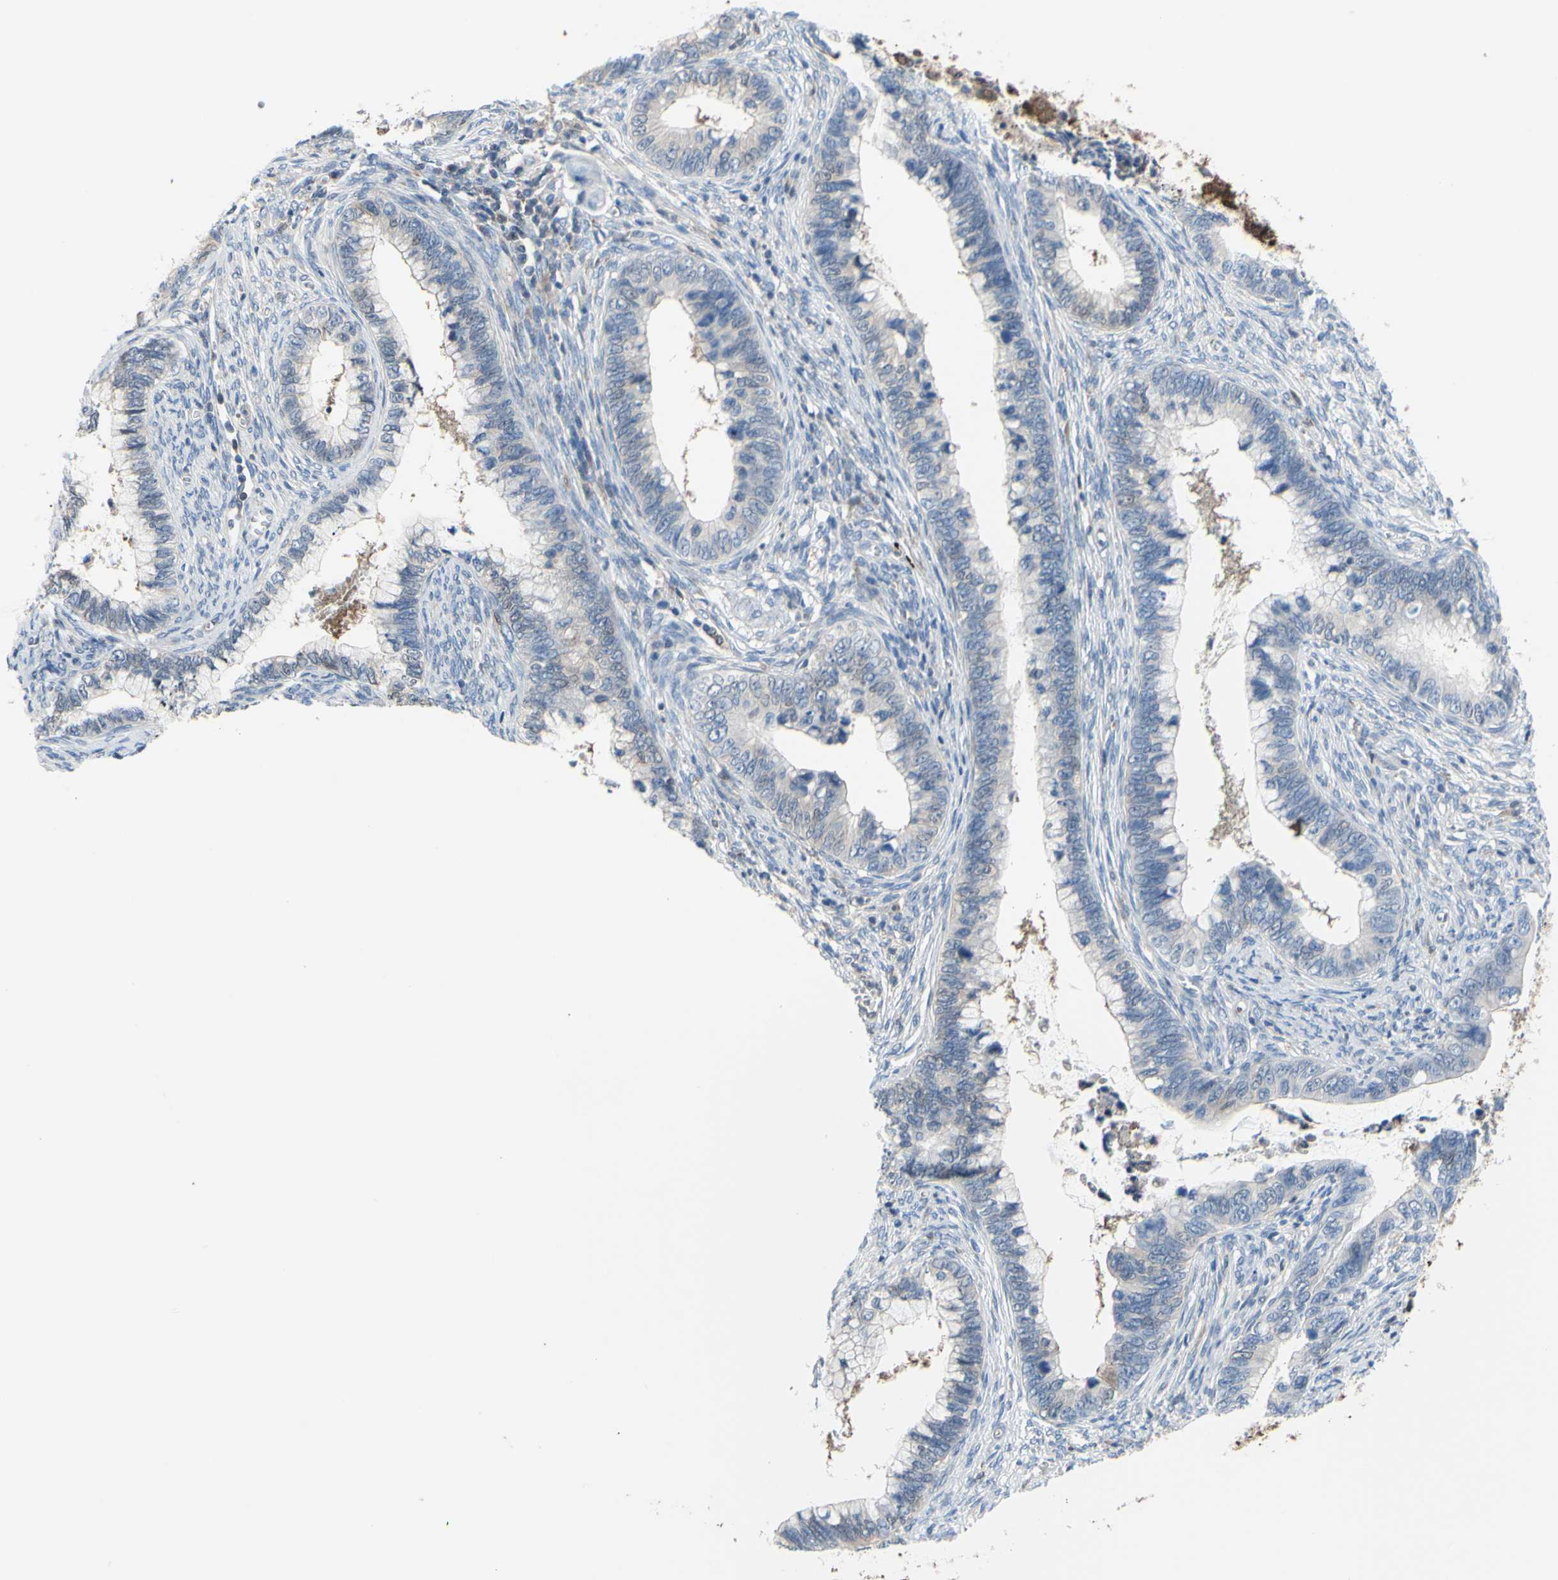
{"staining": {"intensity": "negative", "quantity": "none", "location": "none"}, "tissue": "cervical cancer", "cell_type": "Tumor cells", "image_type": "cancer", "snomed": [{"axis": "morphology", "description": "Adenocarcinoma, NOS"}, {"axis": "topography", "description": "Cervix"}], "caption": "Cervical cancer was stained to show a protein in brown. There is no significant staining in tumor cells.", "gene": "UPK3B", "patient": {"sex": "female", "age": 44}}